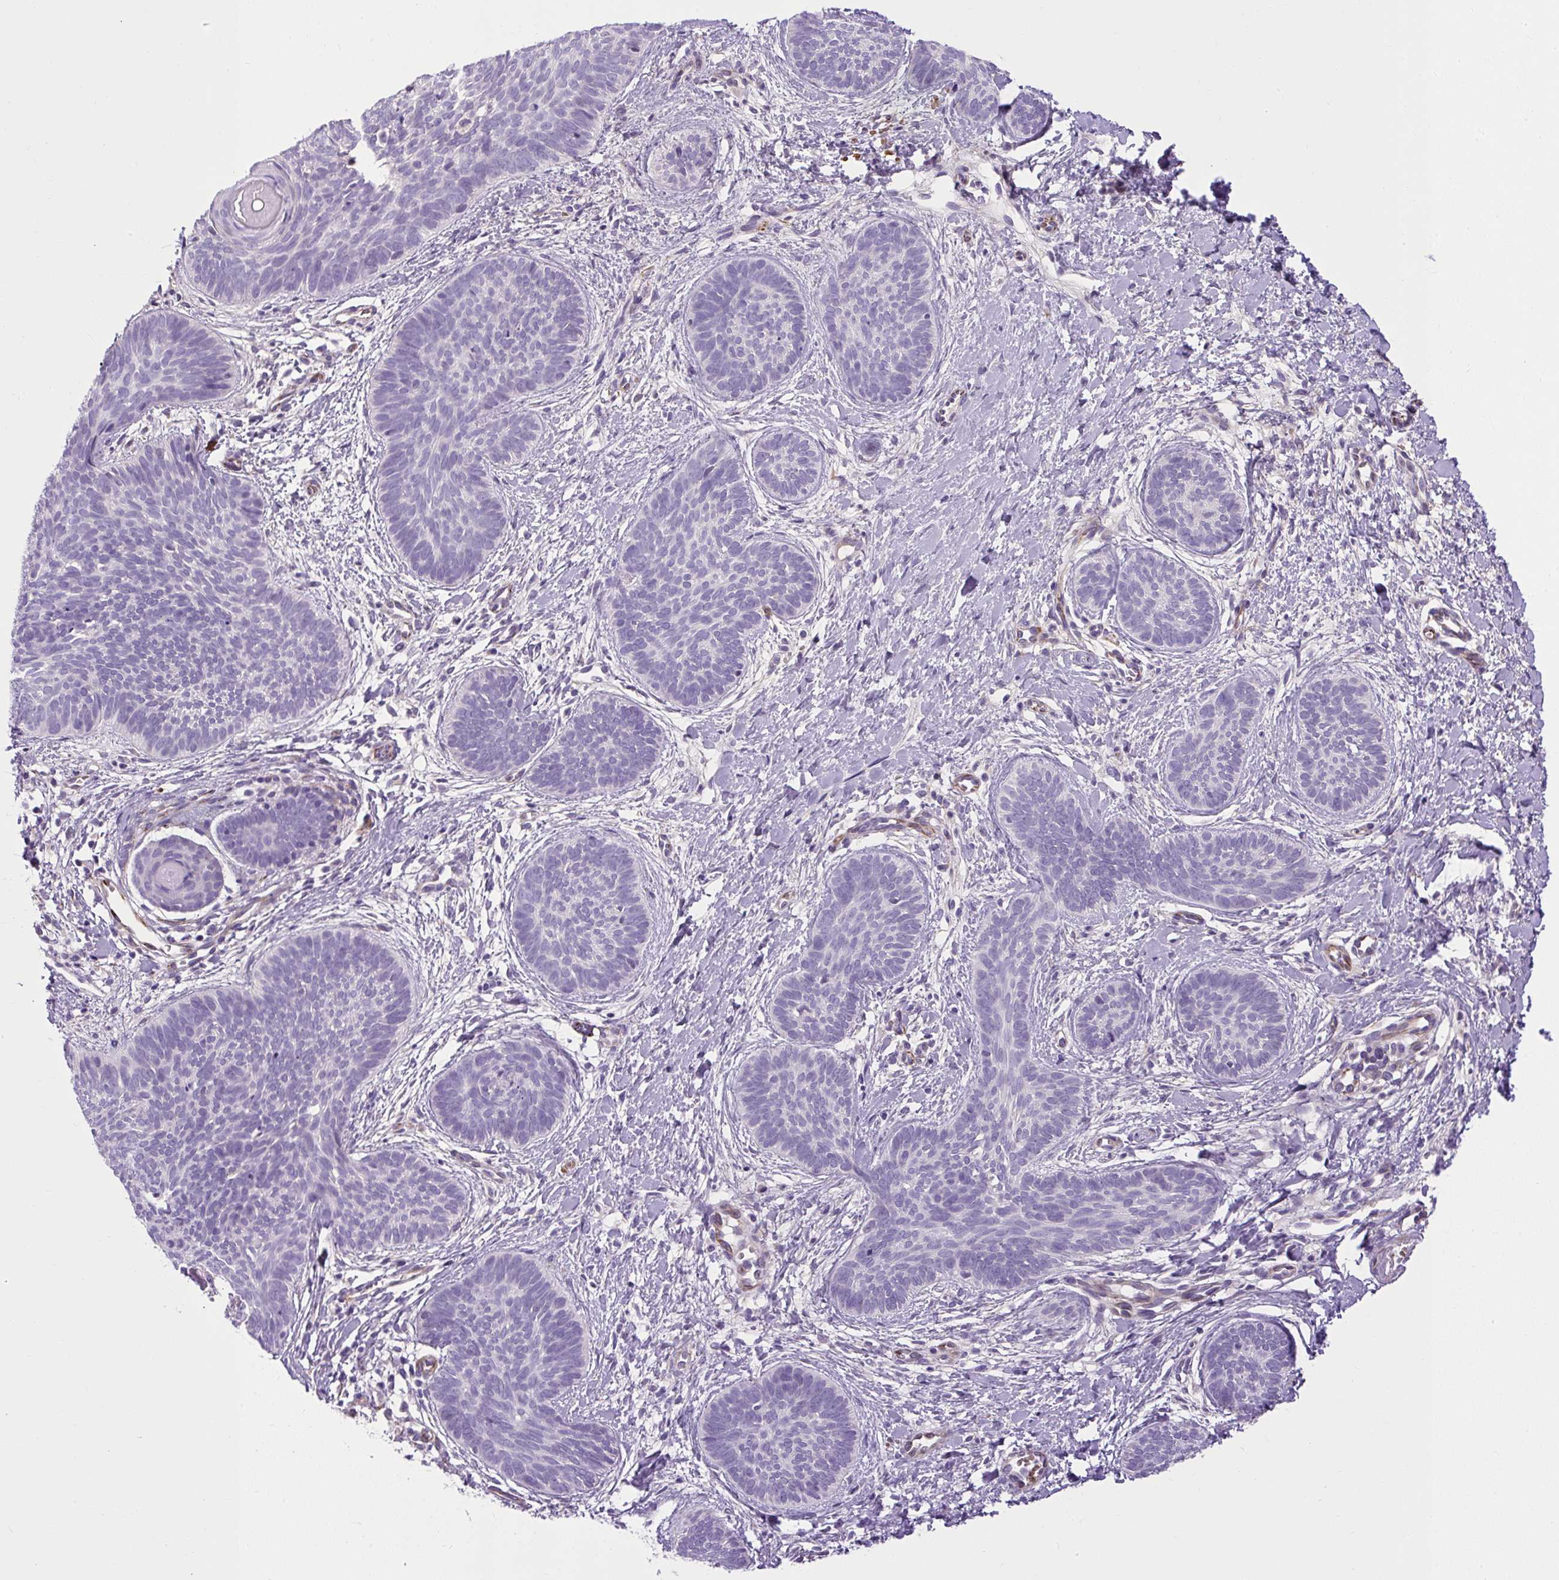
{"staining": {"intensity": "negative", "quantity": "none", "location": "none"}, "tissue": "skin cancer", "cell_type": "Tumor cells", "image_type": "cancer", "snomed": [{"axis": "morphology", "description": "Basal cell carcinoma"}, {"axis": "topography", "description": "Skin"}], "caption": "This is a histopathology image of IHC staining of skin cancer, which shows no expression in tumor cells.", "gene": "VWA7", "patient": {"sex": "female", "age": 81}}